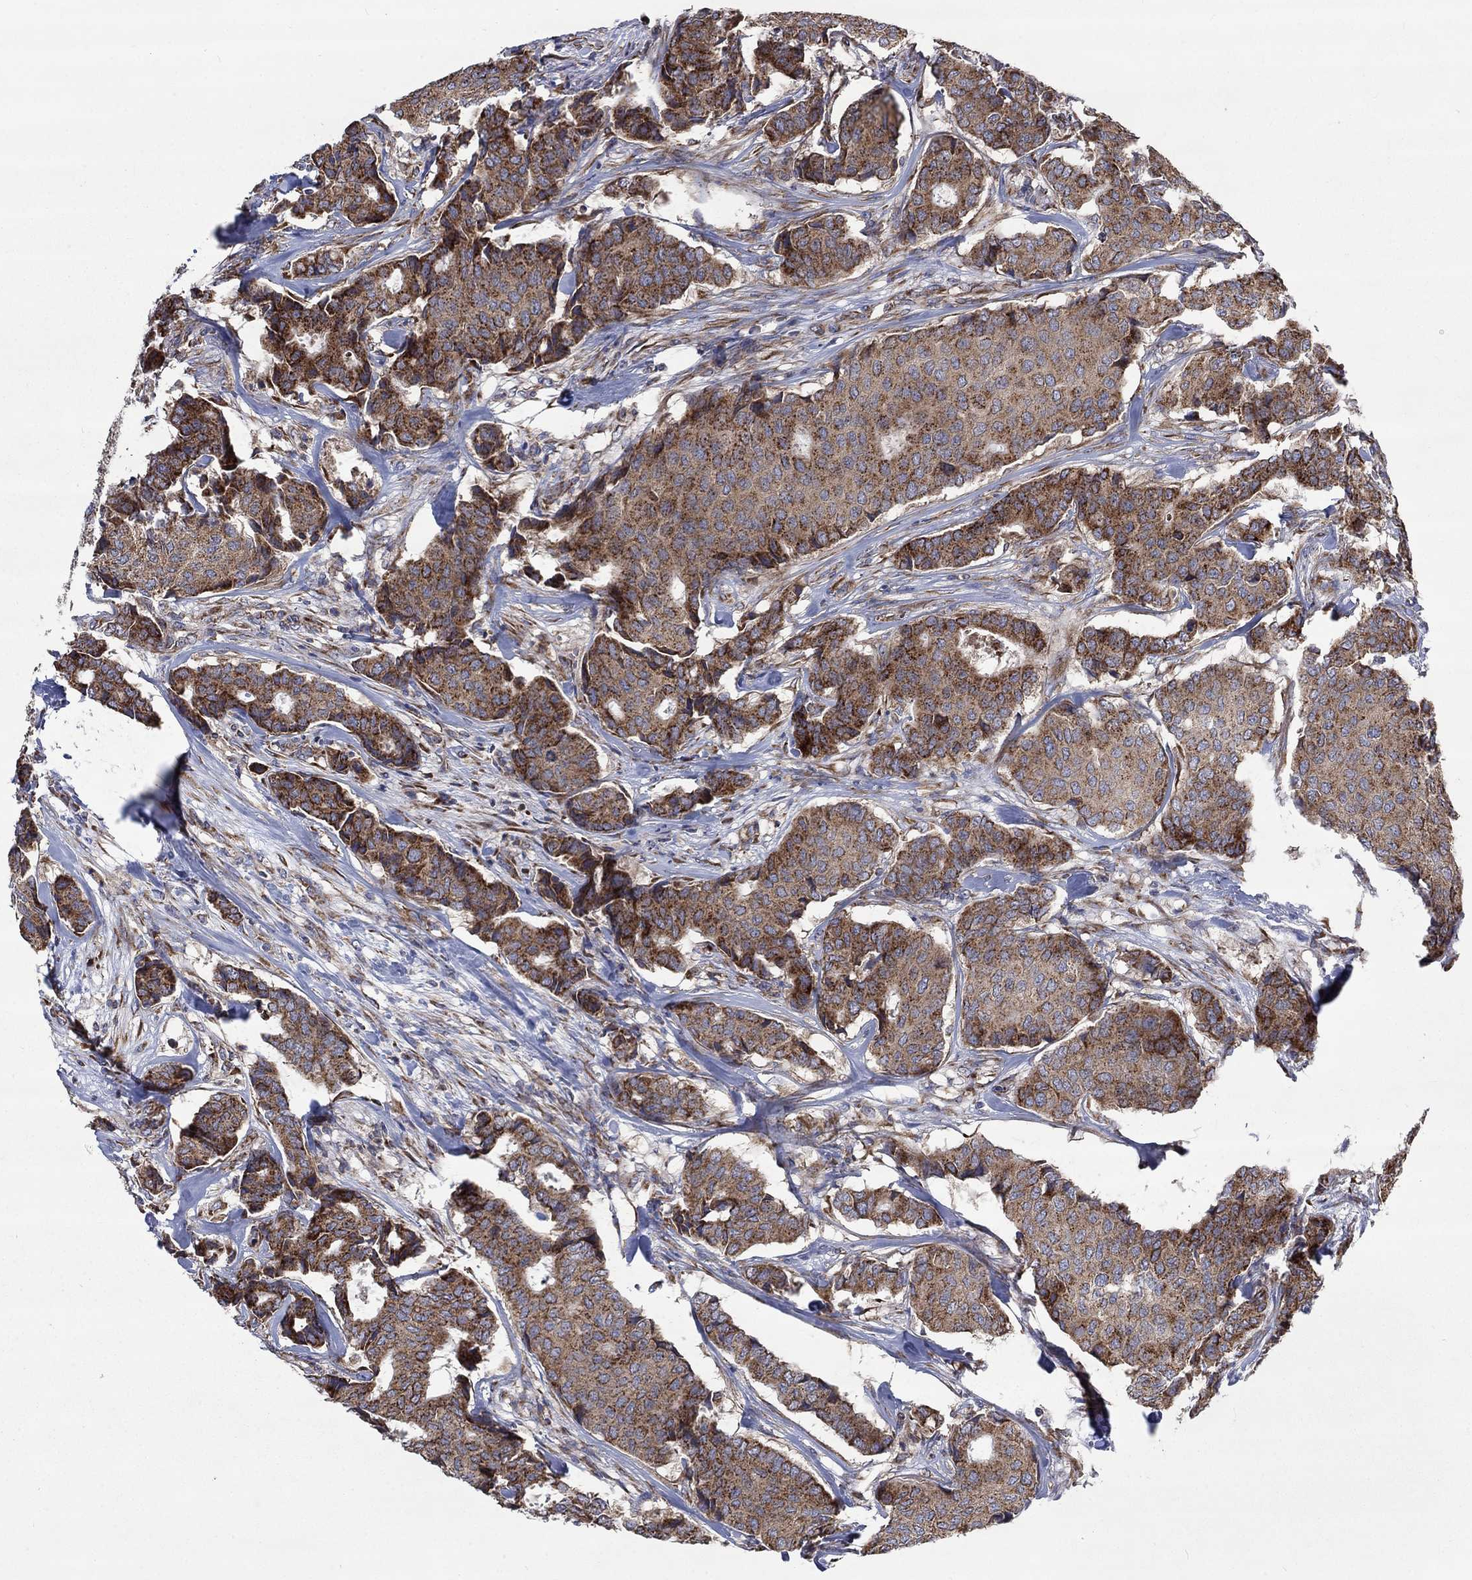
{"staining": {"intensity": "strong", "quantity": "<25%", "location": "cytoplasmic/membranous"}, "tissue": "breast cancer", "cell_type": "Tumor cells", "image_type": "cancer", "snomed": [{"axis": "morphology", "description": "Duct carcinoma"}, {"axis": "topography", "description": "Breast"}], "caption": "Protein analysis of breast cancer (infiltrating ductal carcinoma) tissue exhibits strong cytoplasmic/membranous expression in approximately <25% of tumor cells.", "gene": "RPLP0", "patient": {"sex": "female", "age": 75}}